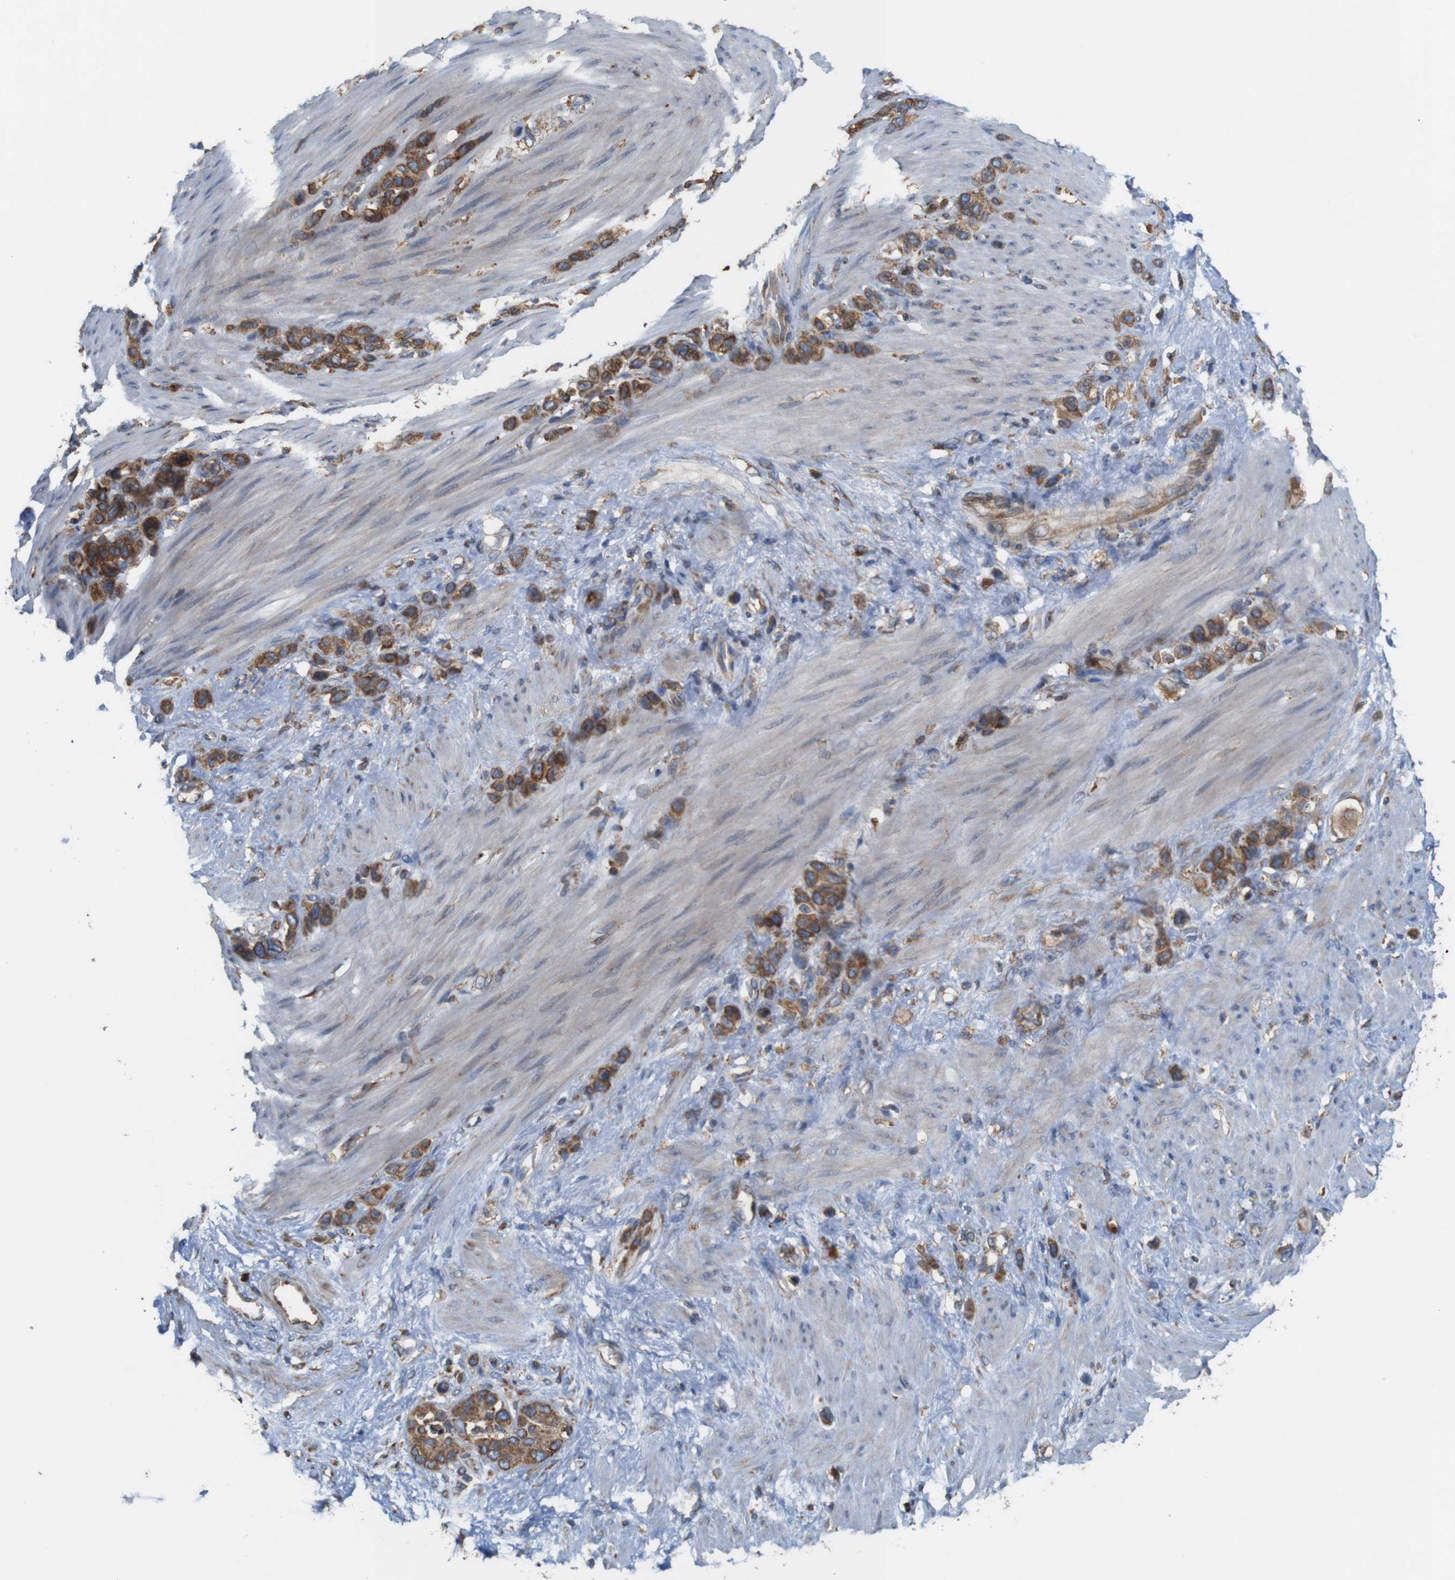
{"staining": {"intensity": "moderate", "quantity": ">75%", "location": "cytoplasmic/membranous"}, "tissue": "stomach cancer", "cell_type": "Tumor cells", "image_type": "cancer", "snomed": [{"axis": "morphology", "description": "Adenocarcinoma, NOS"}, {"axis": "morphology", "description": "Adenocarcinoma, High grade"}, {"axis": "topography", "description": "Stomach, upper"}, {"axis": "topography", "description": "Stomach, lower"}], "caption": "Tumor cells exhibit medium levels of moderate cytoplasmic/membranous staining in approximately >75% of cells in human stomach cancer (adenocarcinoma). (Brightfield microscopy of DAB IHC at high magnification).", "gene": "UGGT1", "patient": {"sex": "female", "age": 65}}